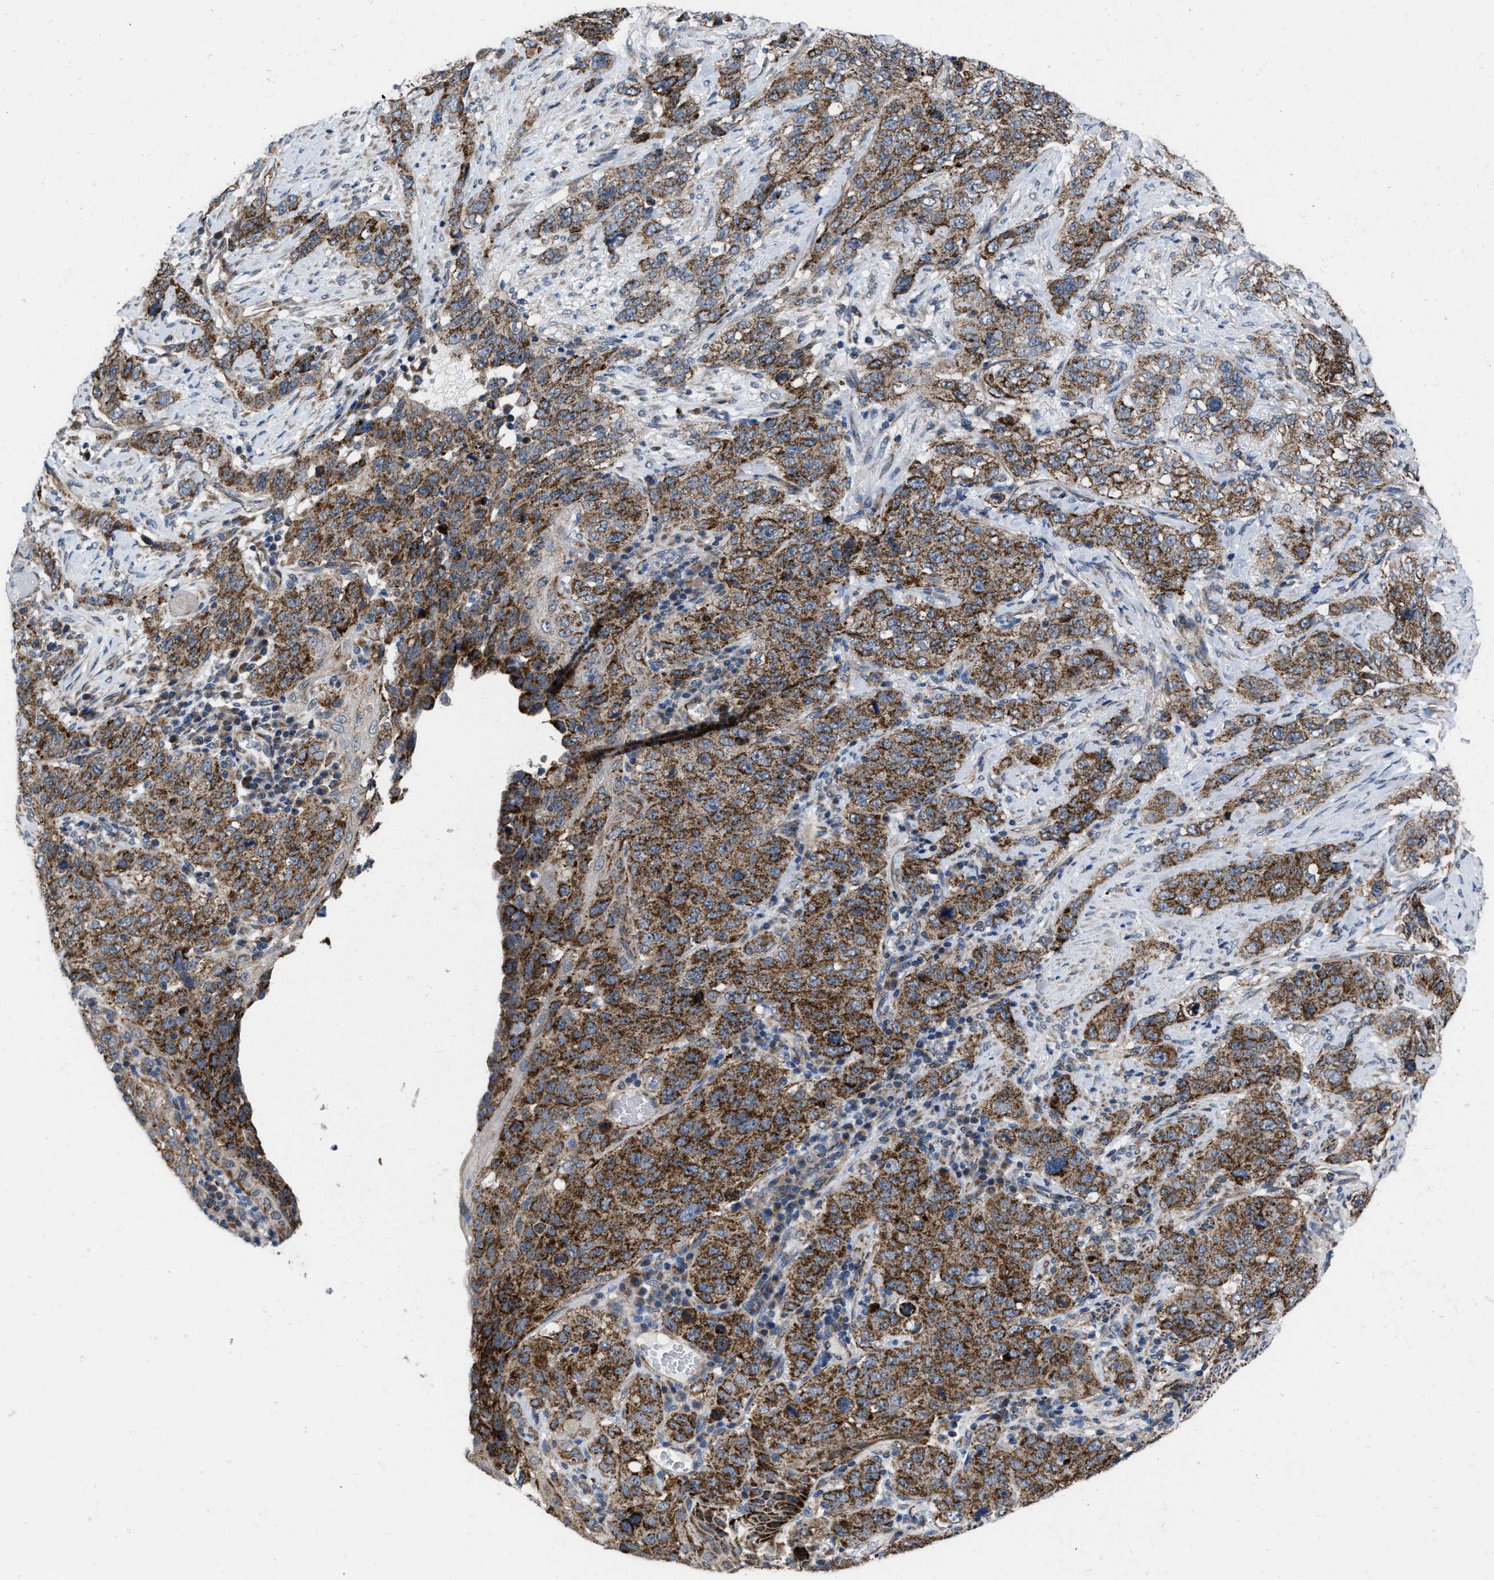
{"staining": {"intensity": "strong", "quantity": ">75%", "location": "cytoplasmic/membranous"}, "tissue": "stomach cancer", "cell_type": "Tumor cells", "image_type": "cancer", "snomed": [{"axis": "morphology", "description": "Adenocarcinoma, NOS"}, {"axis": "topography", "description": "Stomach"}], "caption": "Brown immunohistochemical staining in human stomach cancer reveals strong cytoplasmic/membranous staining in approximately >75% of tumor cells.", "gene": "AKAP1", "patient": {"sex": "male", "age": 48}}